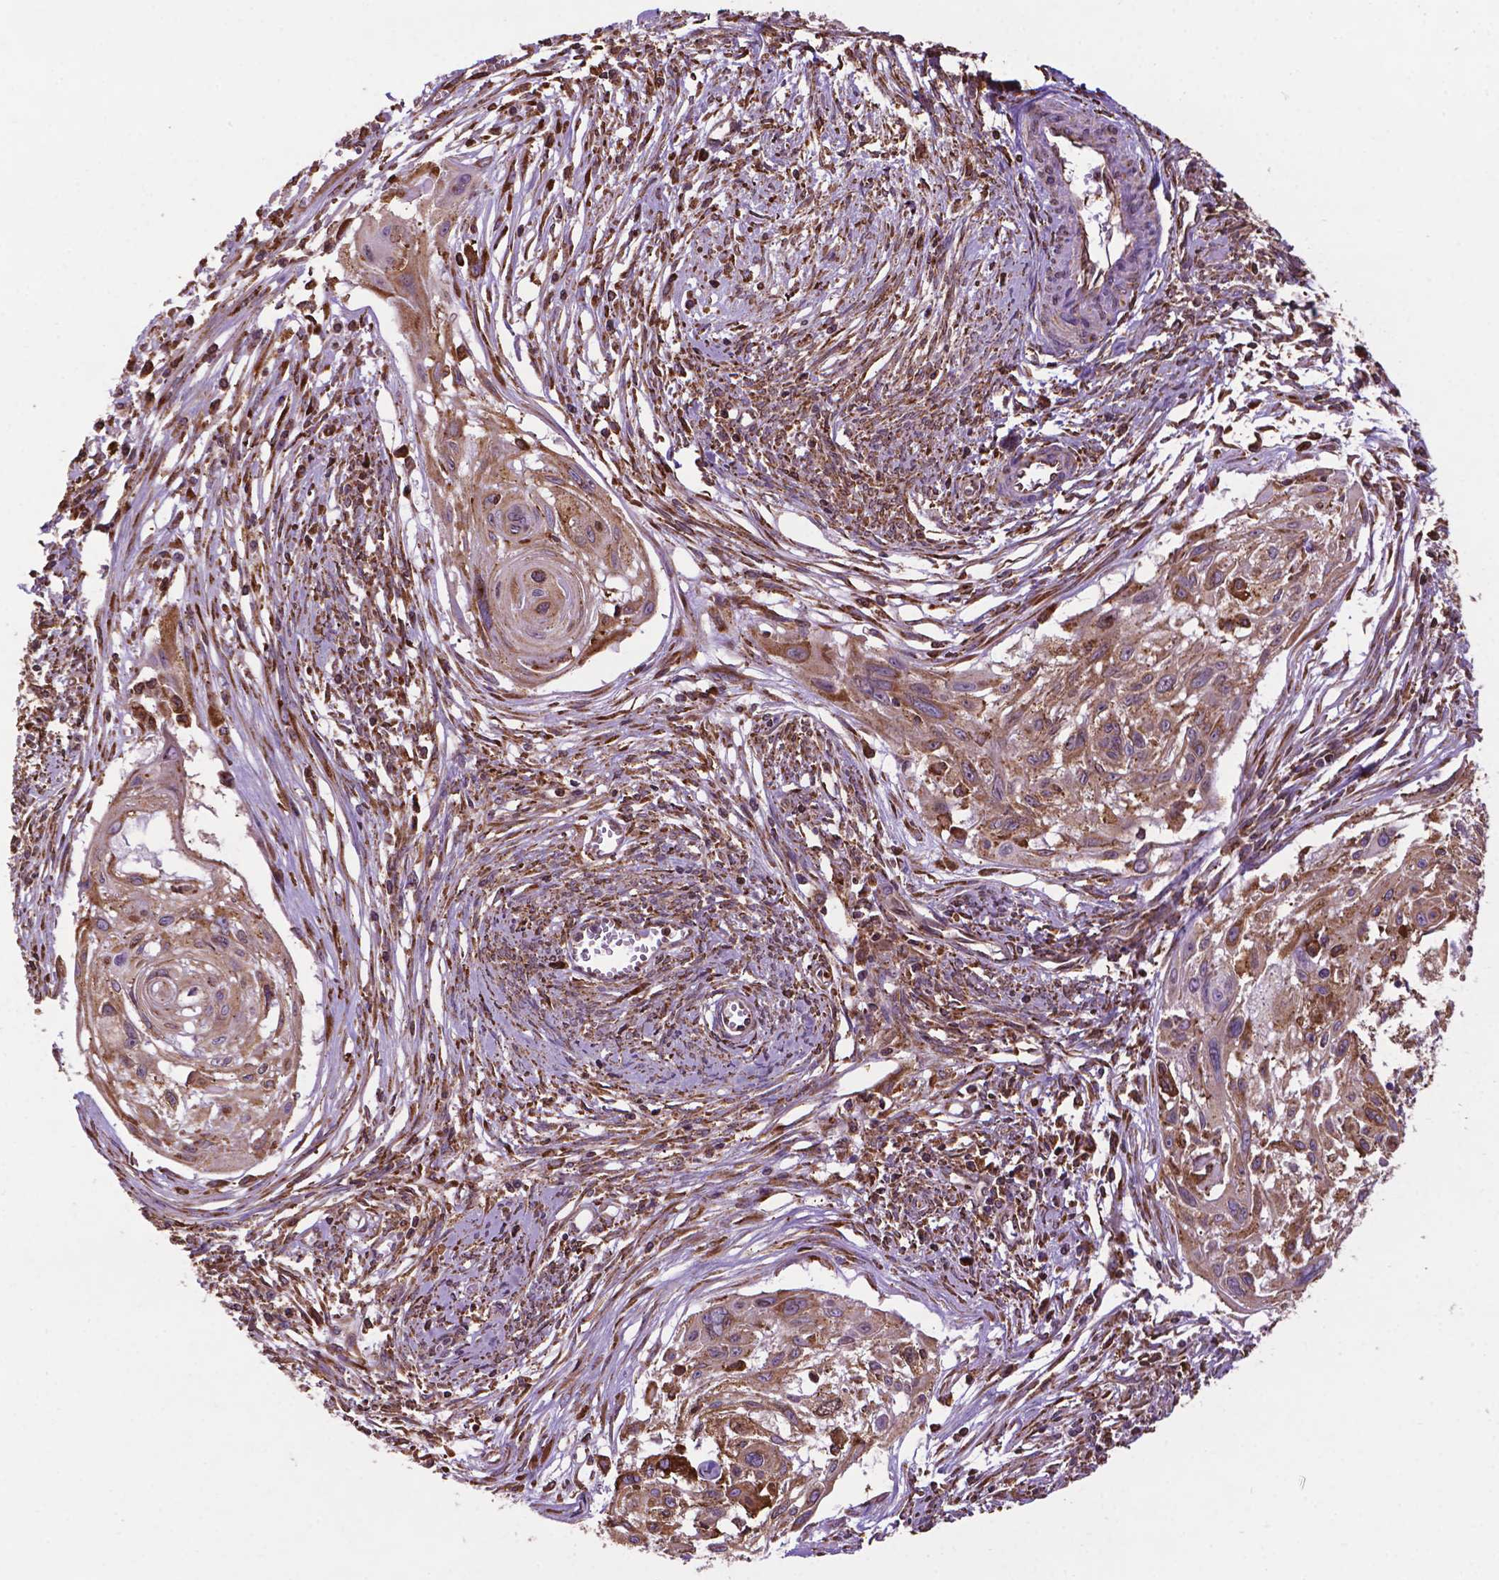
{"staining": {"intensity": "weak", "quantity": ">75%", "location": "cytoplasmic/membranous"}, "tissue": "cervical cancer", "cell_type": "Tumor cells", "image_type": "cancer", "snomed": [{"axis": "morphology", "description": "Squamous cell carcinoma, NOS"}, {"axis": "topography", "description": "Cervix"}], "caption": "The immunohistochemical stain labels weak cytoplasmic/membranous staining in tumor cells of cervical cancer (squamous cell carcinoma) tissue. (brown staining indicates protein expression, while blue staining denotes nuclei).", "gene": "GANAB", "patient": {"sex": "female", "age": 49}}